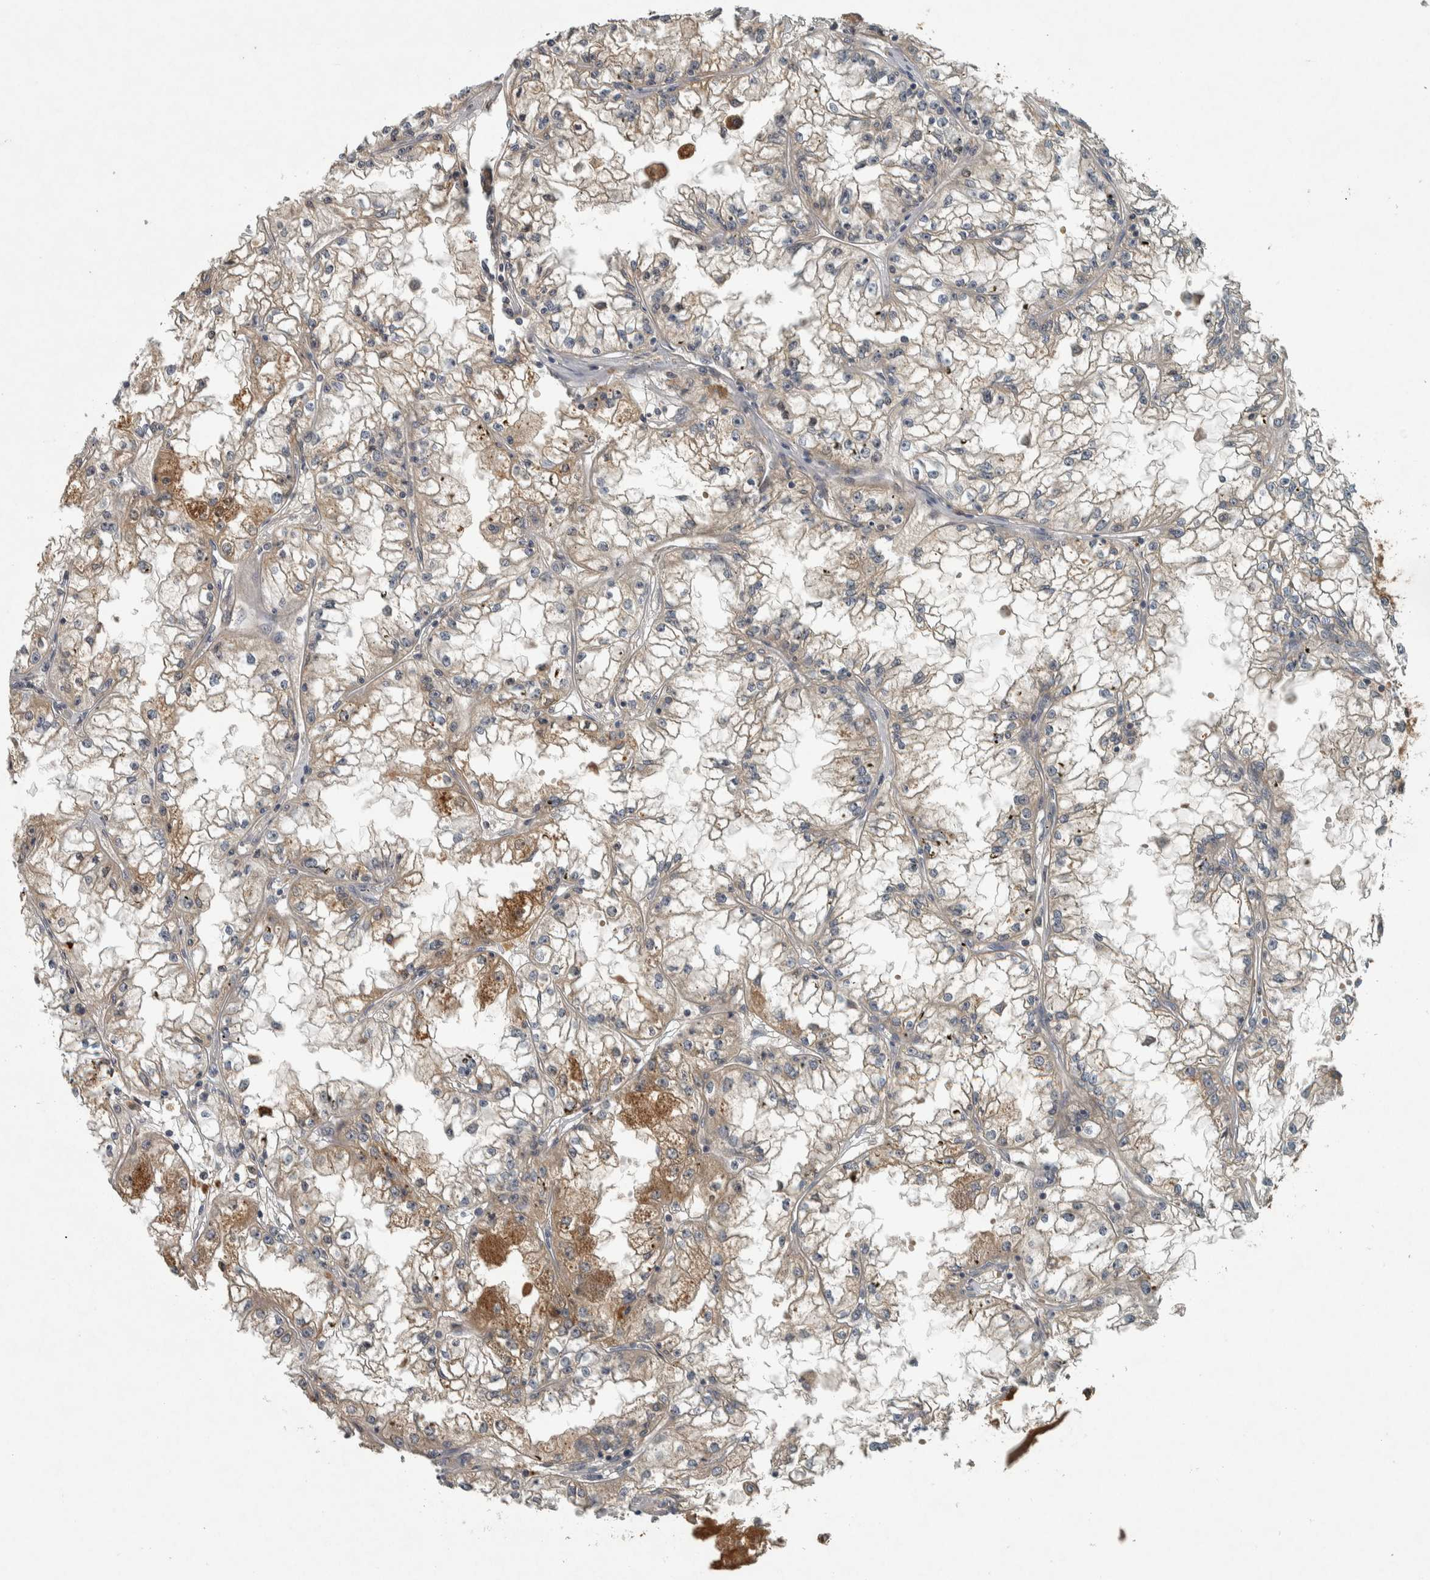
{"staining": {"intensity": "moderate", "quantity": "<25%", "location": "cytoplasmic/membranous"}, "tissue": "renal cancer", "cell_type": "Tumor cells", "image_type": "cancer", "snomed": [{"axis": "morphology", "description": "Adenocarcinoma, NOS"}, {"axis": "topography", "description": "Kidney"}], "caption": "Adenocarcinoma (renal) tissue demonstrates moderate cytoplasmic/membranous staining in about <25% of tumor cells Immunohistochemistry (ihc) stains the protein in brown and the nuclei are stained blue.", "gene": "CLCN2", "patient": {"sex": "male", "age": 56}}